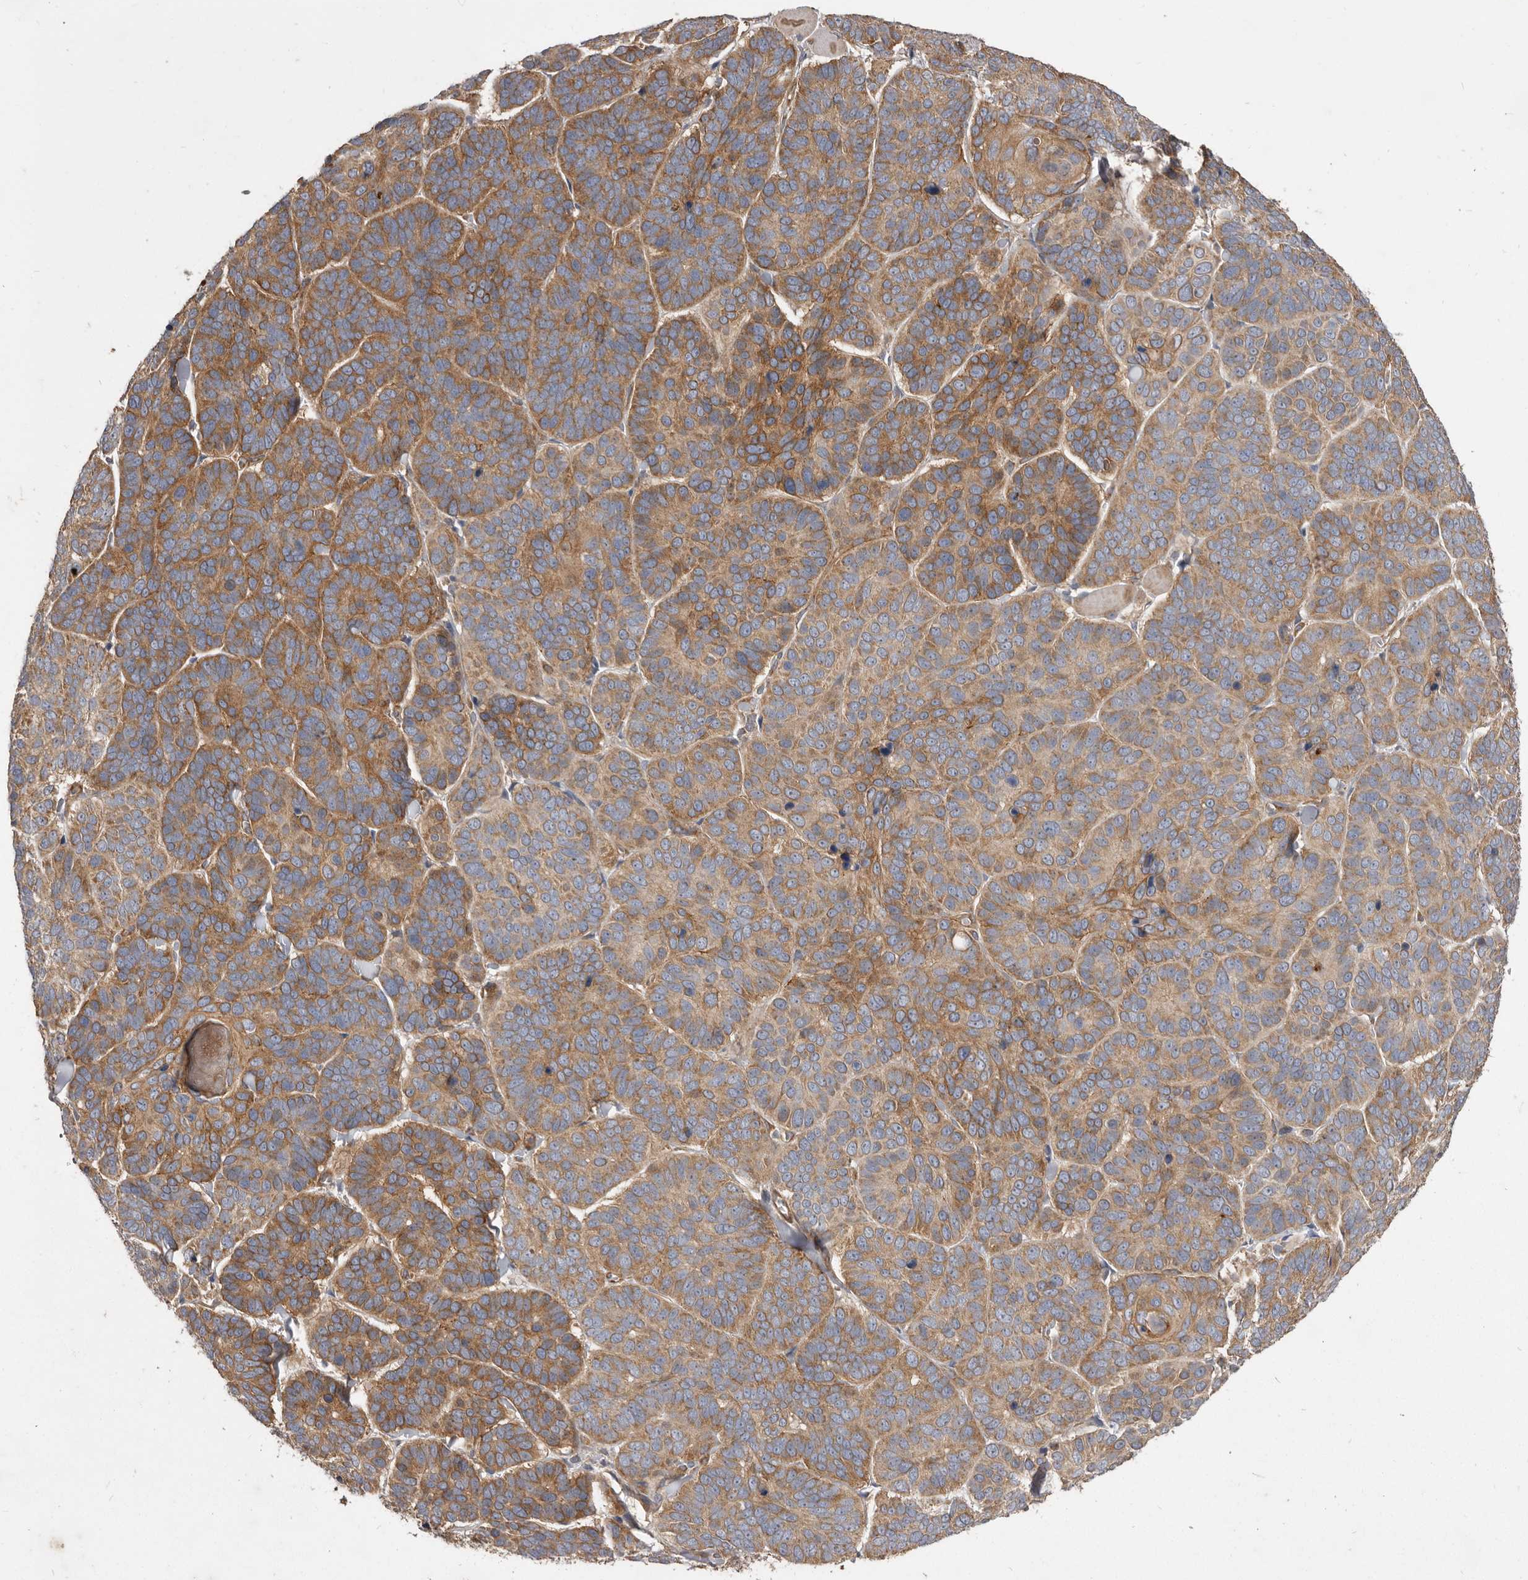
{"staining": {"intensity": "moderate", "quantity": ">75%", "location": "cytoplasmic/membranous"}, "tissue": "skin cancer", "cell_type": "Tumor cells", "image_type": "cancer", "snomed": [{"axis": "morphology", "description": "Basal cell carcinoma"}, {"axis": "topography", "description": "Skin"}], "caption": "Protein expression analysis of human skin cancer reveals moderate cytoplasmic/membranous positivity in approximately >75% of tumor cells. (Brightfield microscopy of DAB IHC at high magnification).", "gene": "VPS45", "patient": {"sex": "male", "age": 62}}